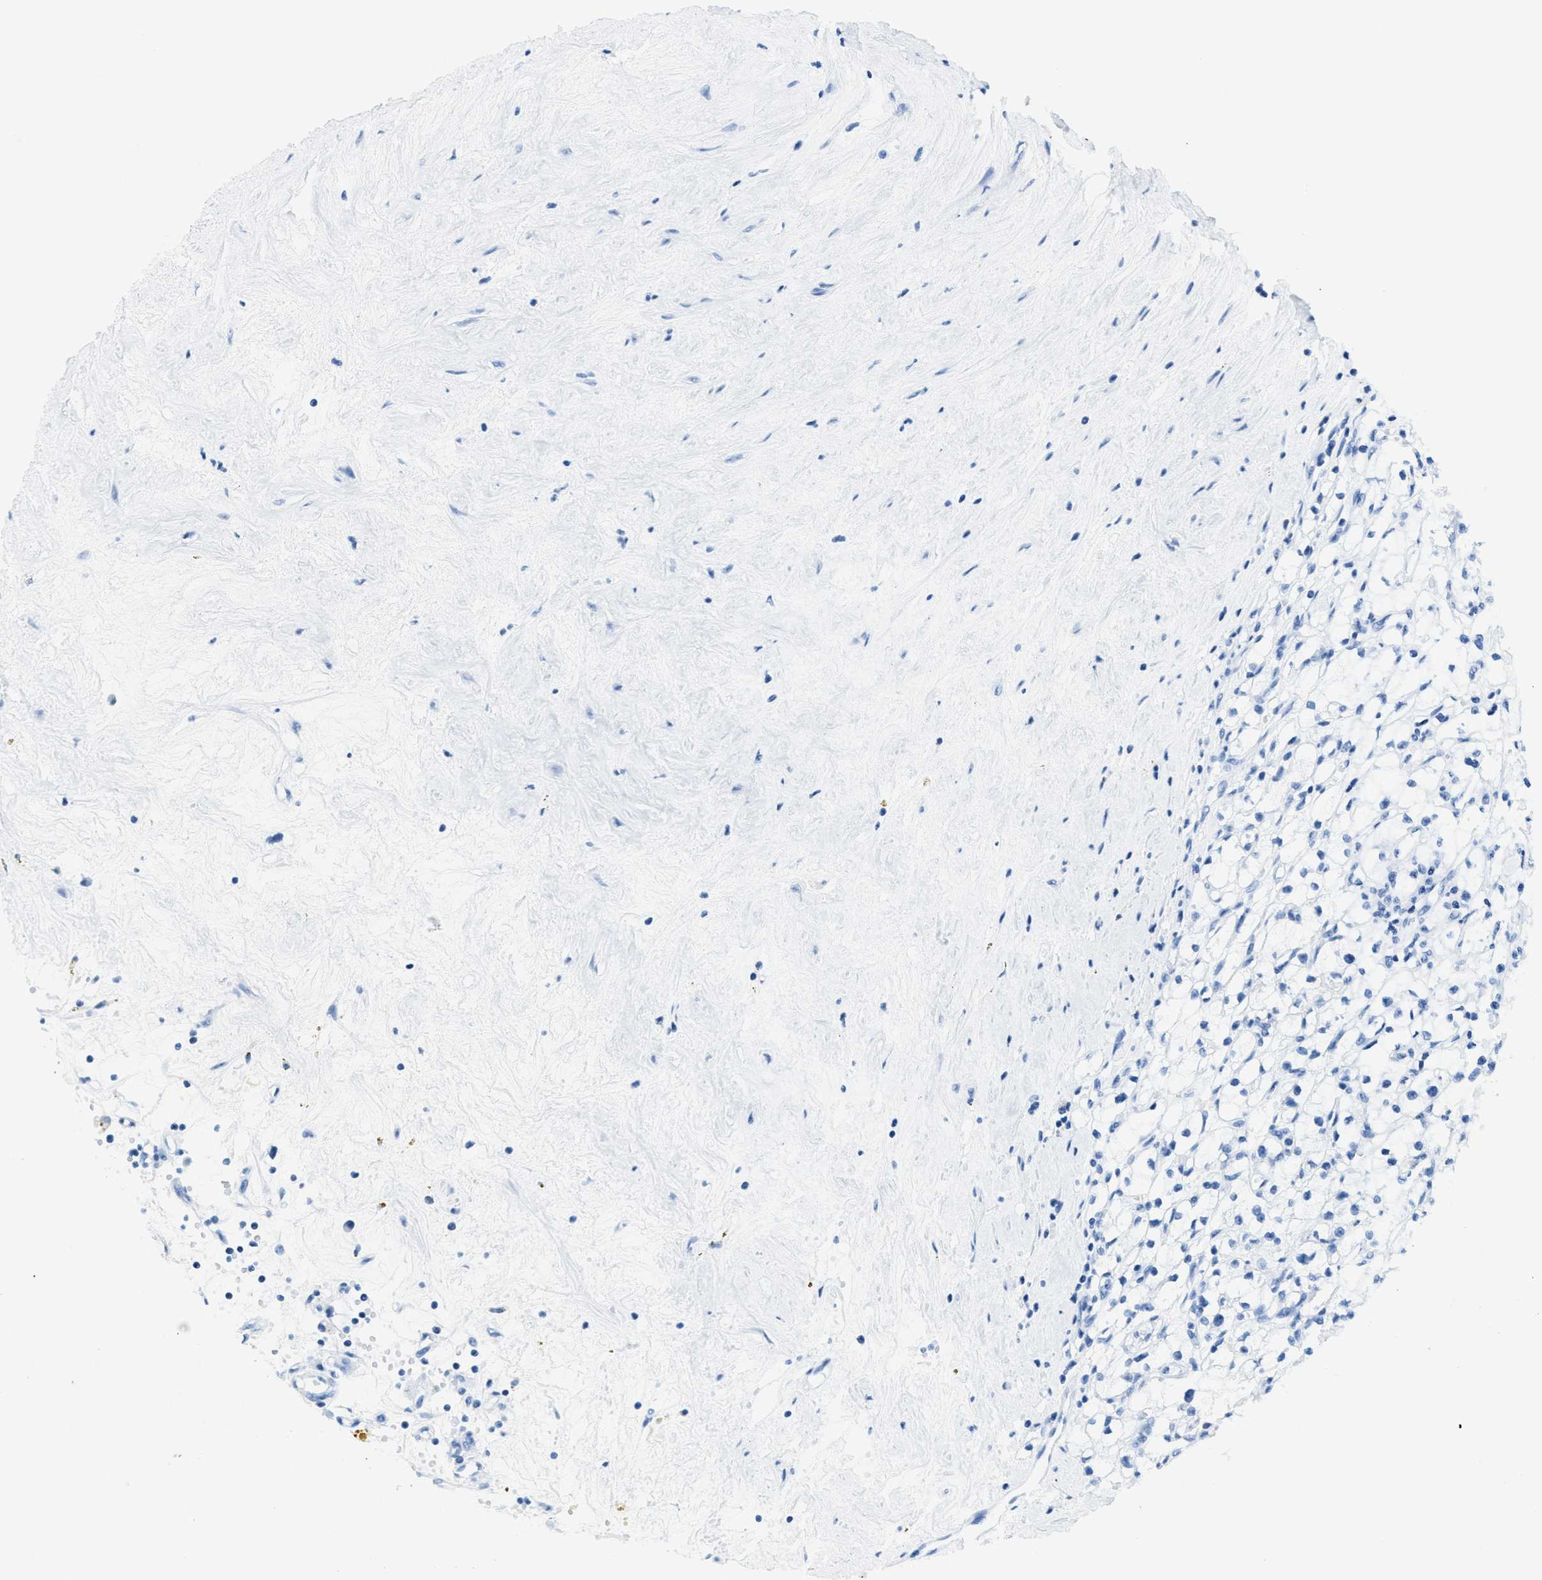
{"staining": {"intensity": "negative", "quantity": "none", "location": "none"}, "tissue": "renal cancer", "cell_type": "Tumor cells", "image_type": "cancer", "snomed": [{"axis": "morphology", "description": "Adenocarcinoma, NOS"}, {"axis": "topography", "description": "Kidney"}], "caption": "Immunohistochemistry (IHC) of renal adenocarcinoma exhibits no positivity in tumor cells.", "gene": "CA4", "patient": {"sex": "male", "age": 56}}